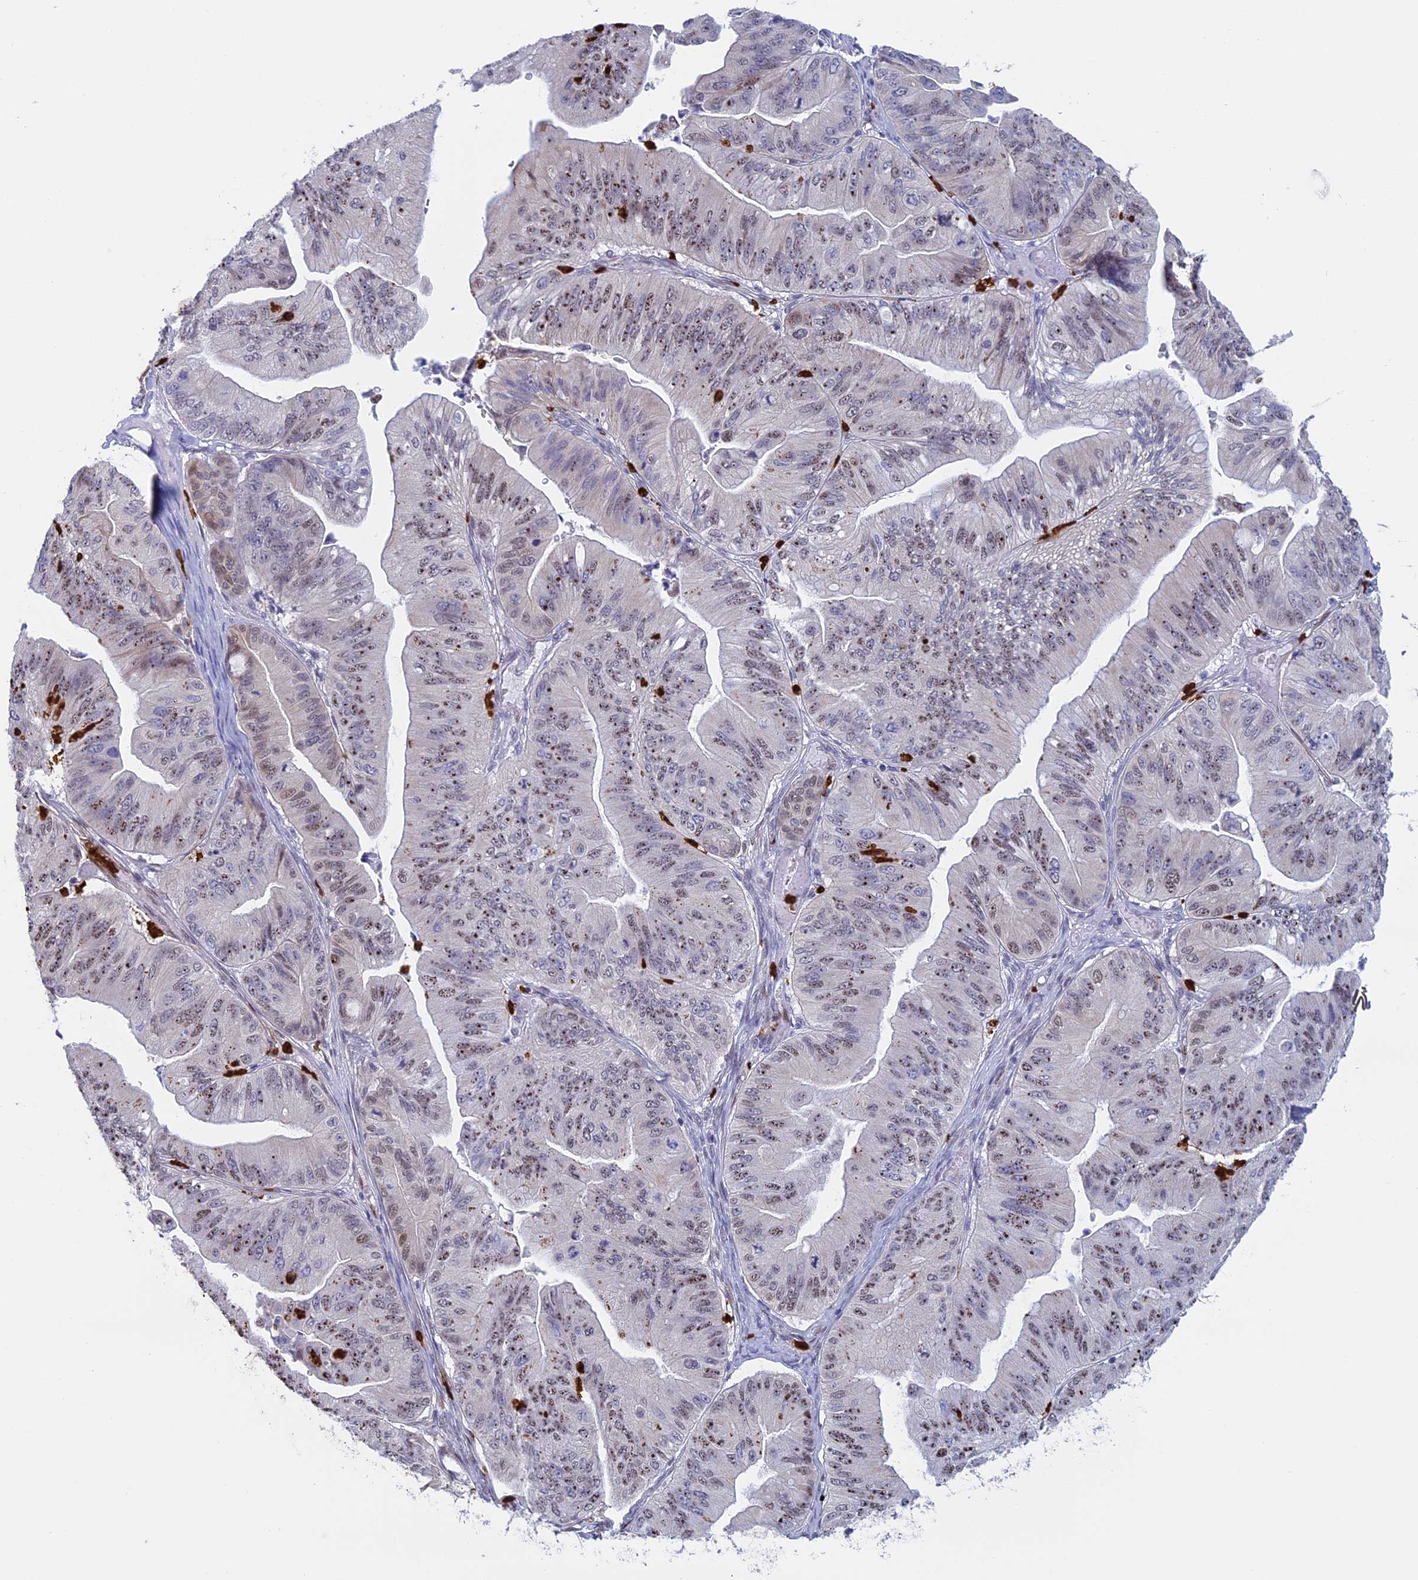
{"staining": {"intensity": "moderate", "quantity": ">75%", "location": "nuclear"}, "tissue": "ovarian cancer", "cell_type": "Tumor cells", "image_type": "cancer", "snomed": [{"axis": "morphology", "description": "Cystadenocarcinoma, mucinous, NOS"}, {"axis": "topography", "description": "Ovary"}], "caption": "This image shows immunohistochemistry staining of ovarian cancer (mucinous cystadenocarcinoma), with medium moderate nuclear expression in approximately >75% of tumor cells.", "gene": "SLC26A1", "patient": {"sex": "female", "age": 61}}